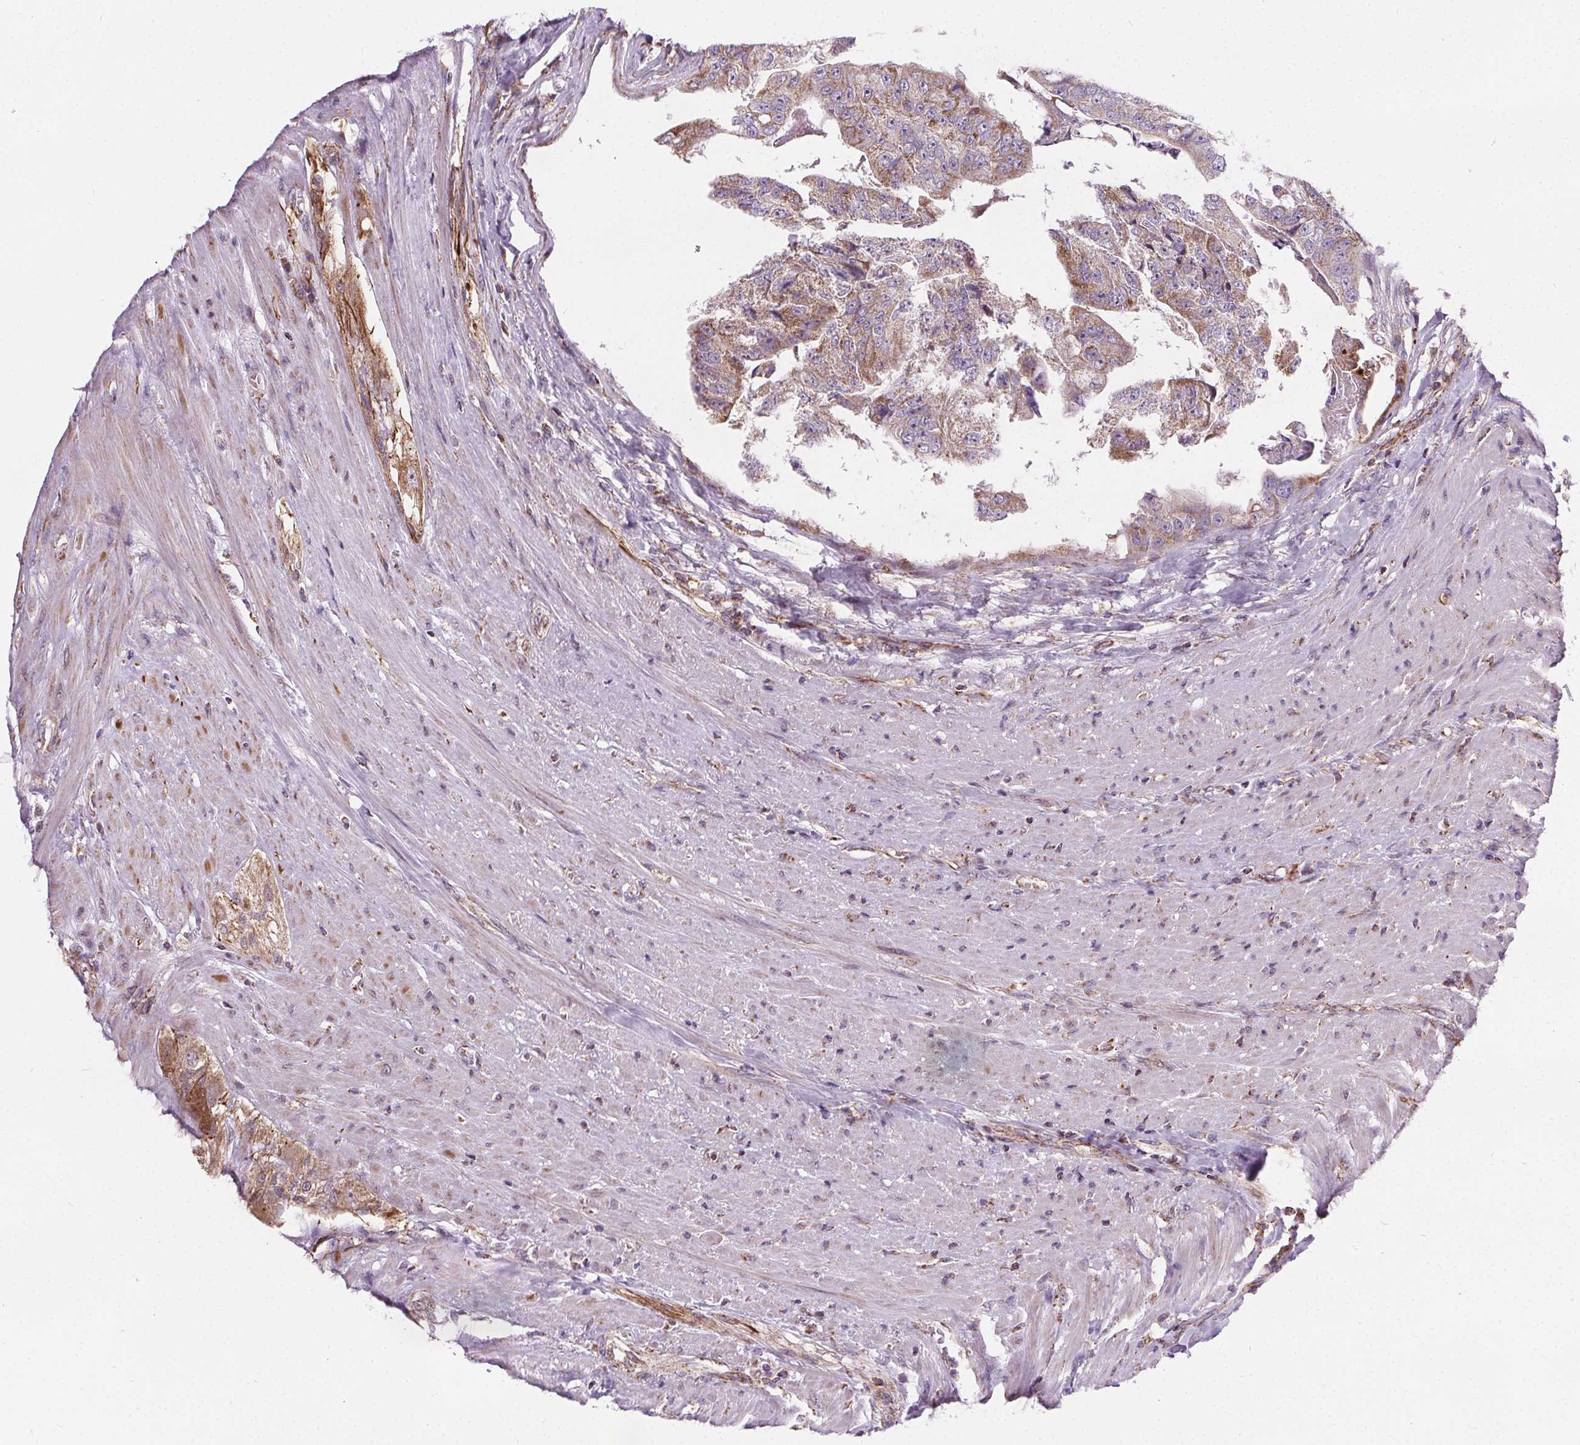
{"staining": {"intensity": "moderate", "quantity": "<25%", "location": "cytoplasmic/membranous"}, "tissue": "colorectal cancer", "cell_type": "Tumor cells", "image_type": "cancer", "snomed": [{"axis": "morphology", "description": "Adenocarcinoma, NOS"}, {"axis": "topography", "description": "Colon"}], "caption": "Approximately <25% of tumor cells in adenocarcinoma (colorectal) exhibit moderate cytoplasmic/membranous protein staining as visualized by brown immunohistochemical staining.", "gene": "GOLT1B", "patient": {"sex": "female", "age": 67}}